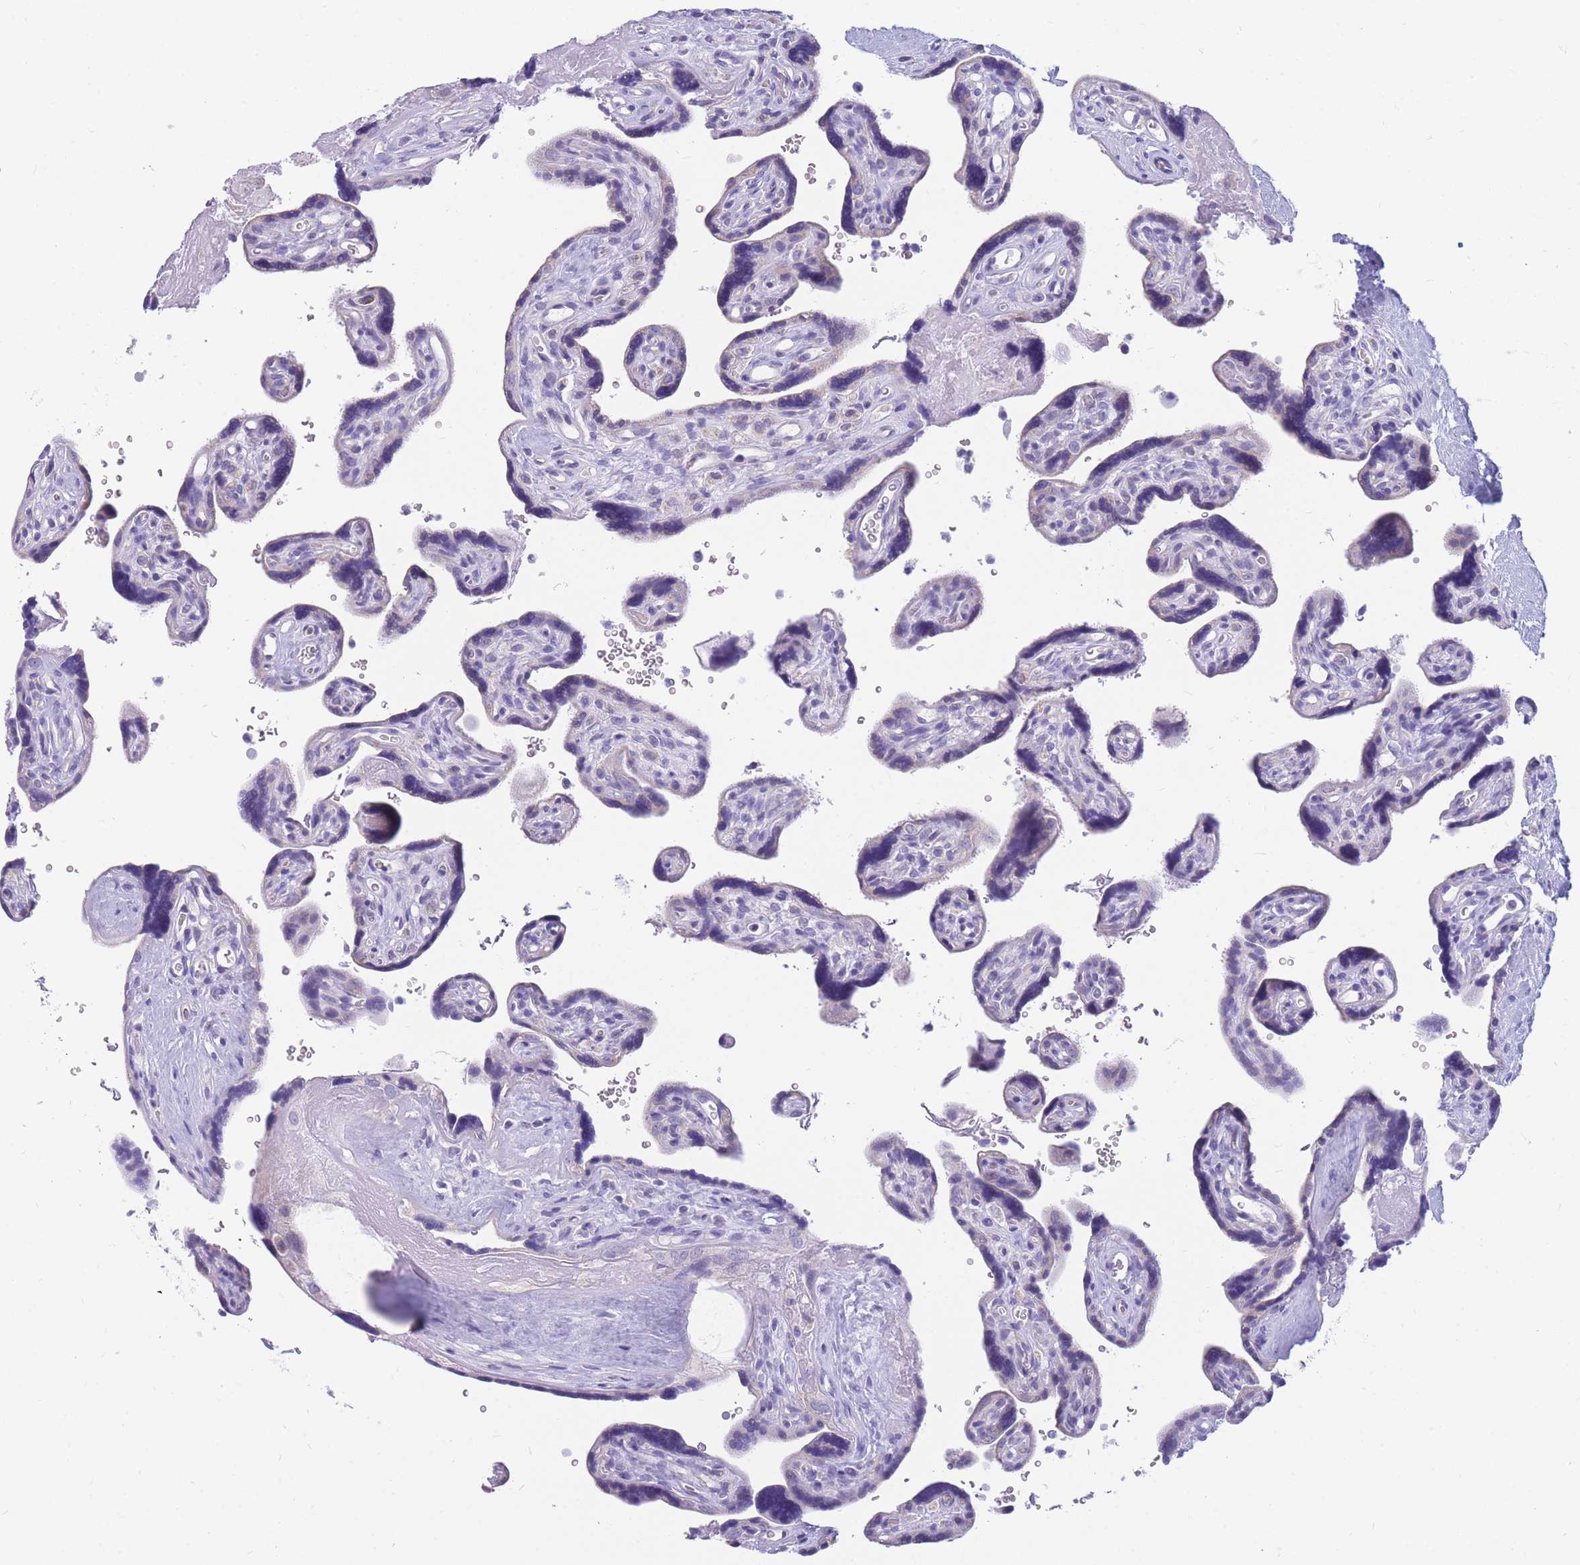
{"staining": {"intensity": "weak", "quantity": "25%-75%", "location": "cytoplasmic/membranous"}, "tissue": "placenta", "cell_type": "Decidual cells", "image_type": "normal", "snomed": [{"axis": "morphology", "description": "Normal tissue, NOS"}, {"axis": "topography", "description": "Placenta"}], "caption": "IHC micrograph of benign placenta: placenta stained using immunohistochemistry displays low levels of weak protein expression localized specifically in the cytoplasmic/membranous of decidual cells, appearing as a cytoplasmic/membranous brown color.", "gene": "DHRS11", "patient": {"sex": "female", "age": 39}}